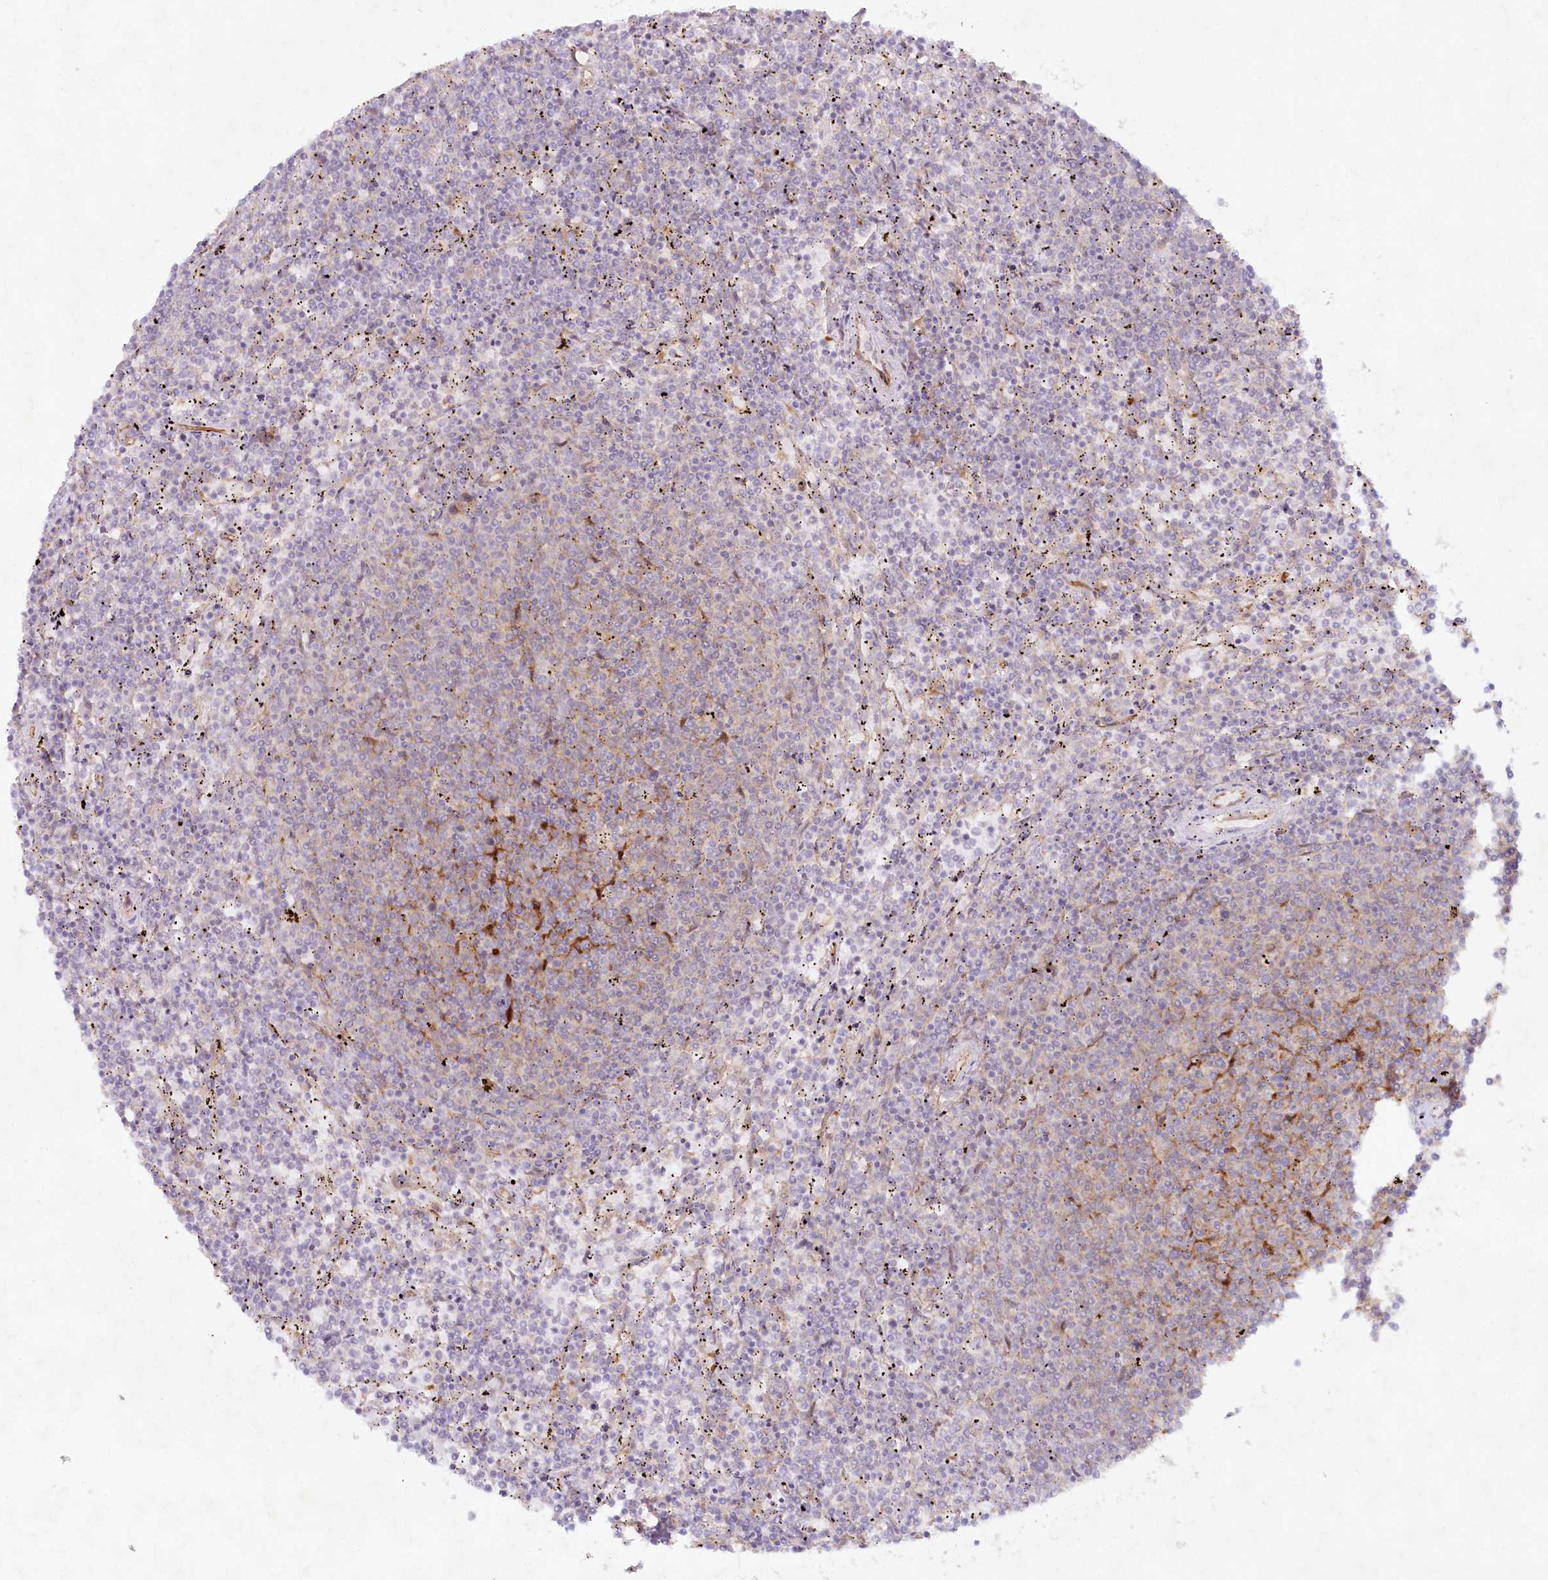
{"staining": {"intensity": "weak", "quantity": "25%-75%", "location": "cytoplasmic/membranous"}, "tissue": "lymphoma", "cell_type": "Tumor cells", "image_type": "cancer", "snomed": [{"axis": "morphology", "description": "Malignant lymphoma, non-Hodgkin's type, Low grade"}, {"axis": "topography", "description": "Spleen"}], "caption": "Immunohistochemical staining of lymphoma reveals low levels of weak cytoplasmic/membranous protein expression in approximately 25%-75% of tumor cells.", "gene": "TNIP1", "patient": {"sex": "female", "age": 50}}